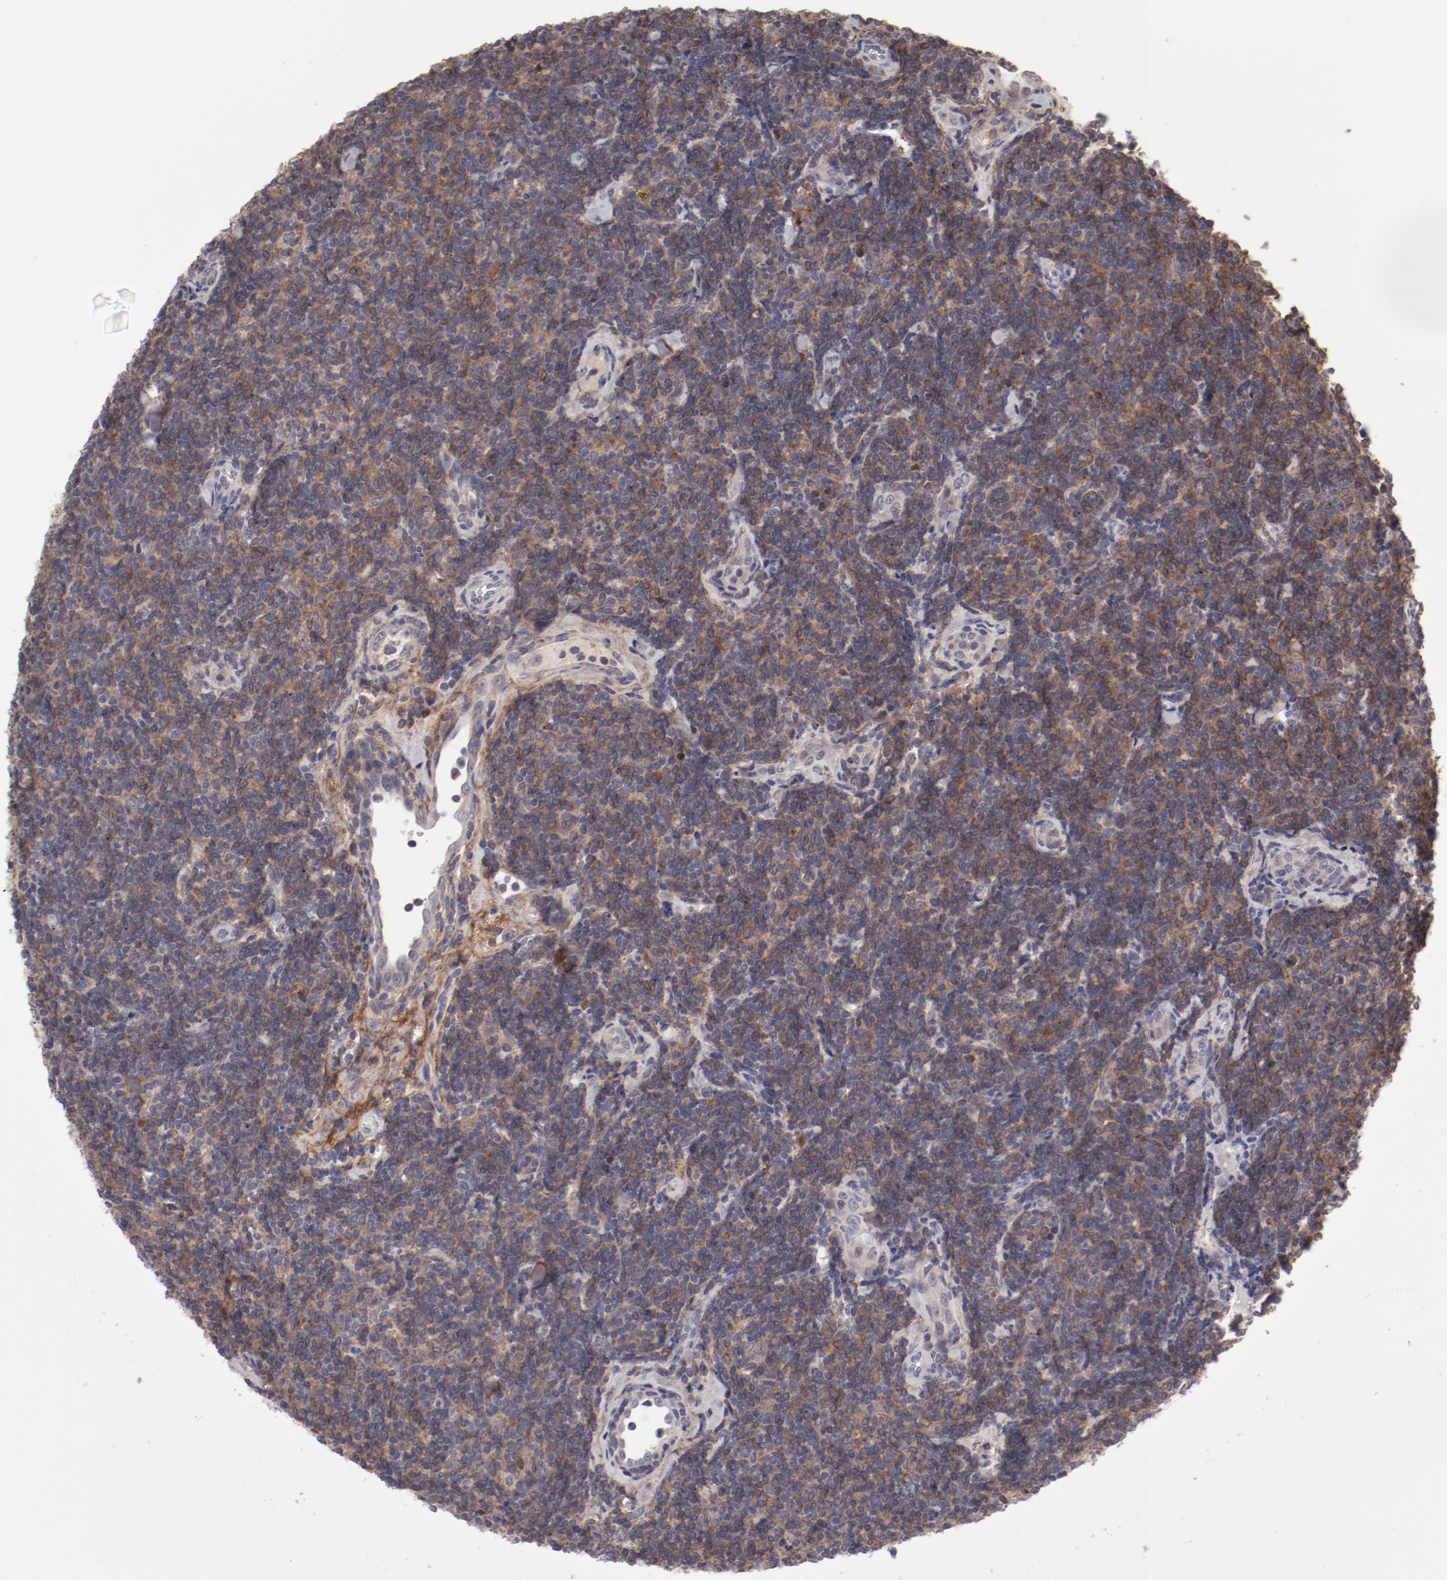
{"staining": {"intensity": "negative", "quantity": "none", "location": "none"}, "tissue": "lymphoma", "cell_type": "Tumor cells", "image_type": "cancer", "snomed": [{"axis": "morphology", "description": "Malignant lymphoma, non-Hodgkin's type, Low grade"}, {"axis": "topography", "description": "Lymph node"}], "caption": "Human lymphoma stained for a protein using immunohistochemistry displays no expression in tumor cells.", "gene": "IL12A", "patient": {"sex": "female", "age": 56}}